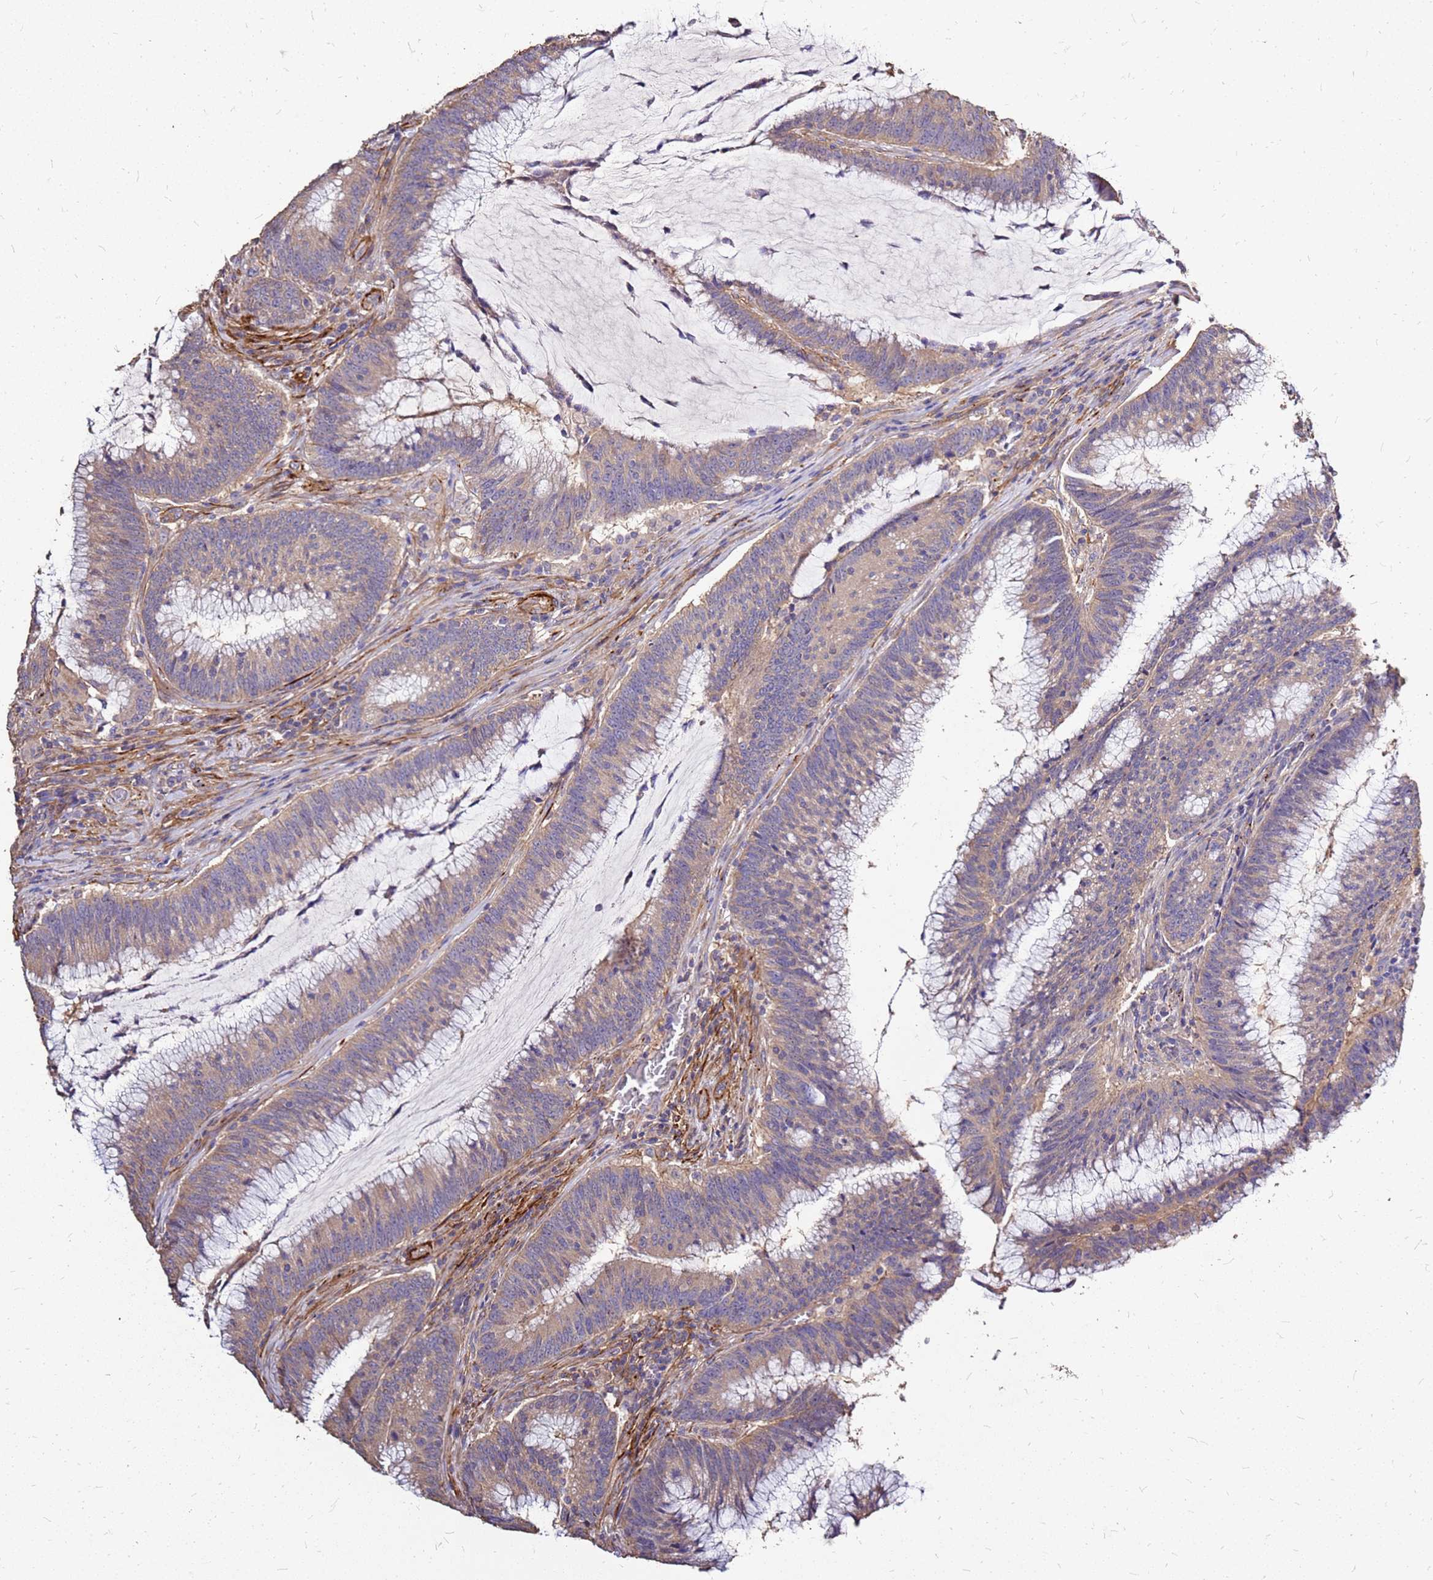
{"staining": {"intensity": "weak", "quantity": "25%-75%", "location": "cytoplasmic/membranous"}, "tissue": "colorectal cancer", "cell_type": "Tumor cells", "image_type": "cancer", "snomed": [{"axis": "morphology", "description": "Adenocarcinoma, NOS"}, {"axis": "topography", "description": "Rectum"}], "caption": "Approximately 25%-75% of tumor cells in colorectal cancer (adenocarcinoma) demonstrate weak cytoplasmic/membranous protein staining as visualized by brown immunohistochemical staining.", "gene": "EXD3", "patient": {"sex": "female", "age": 77}}